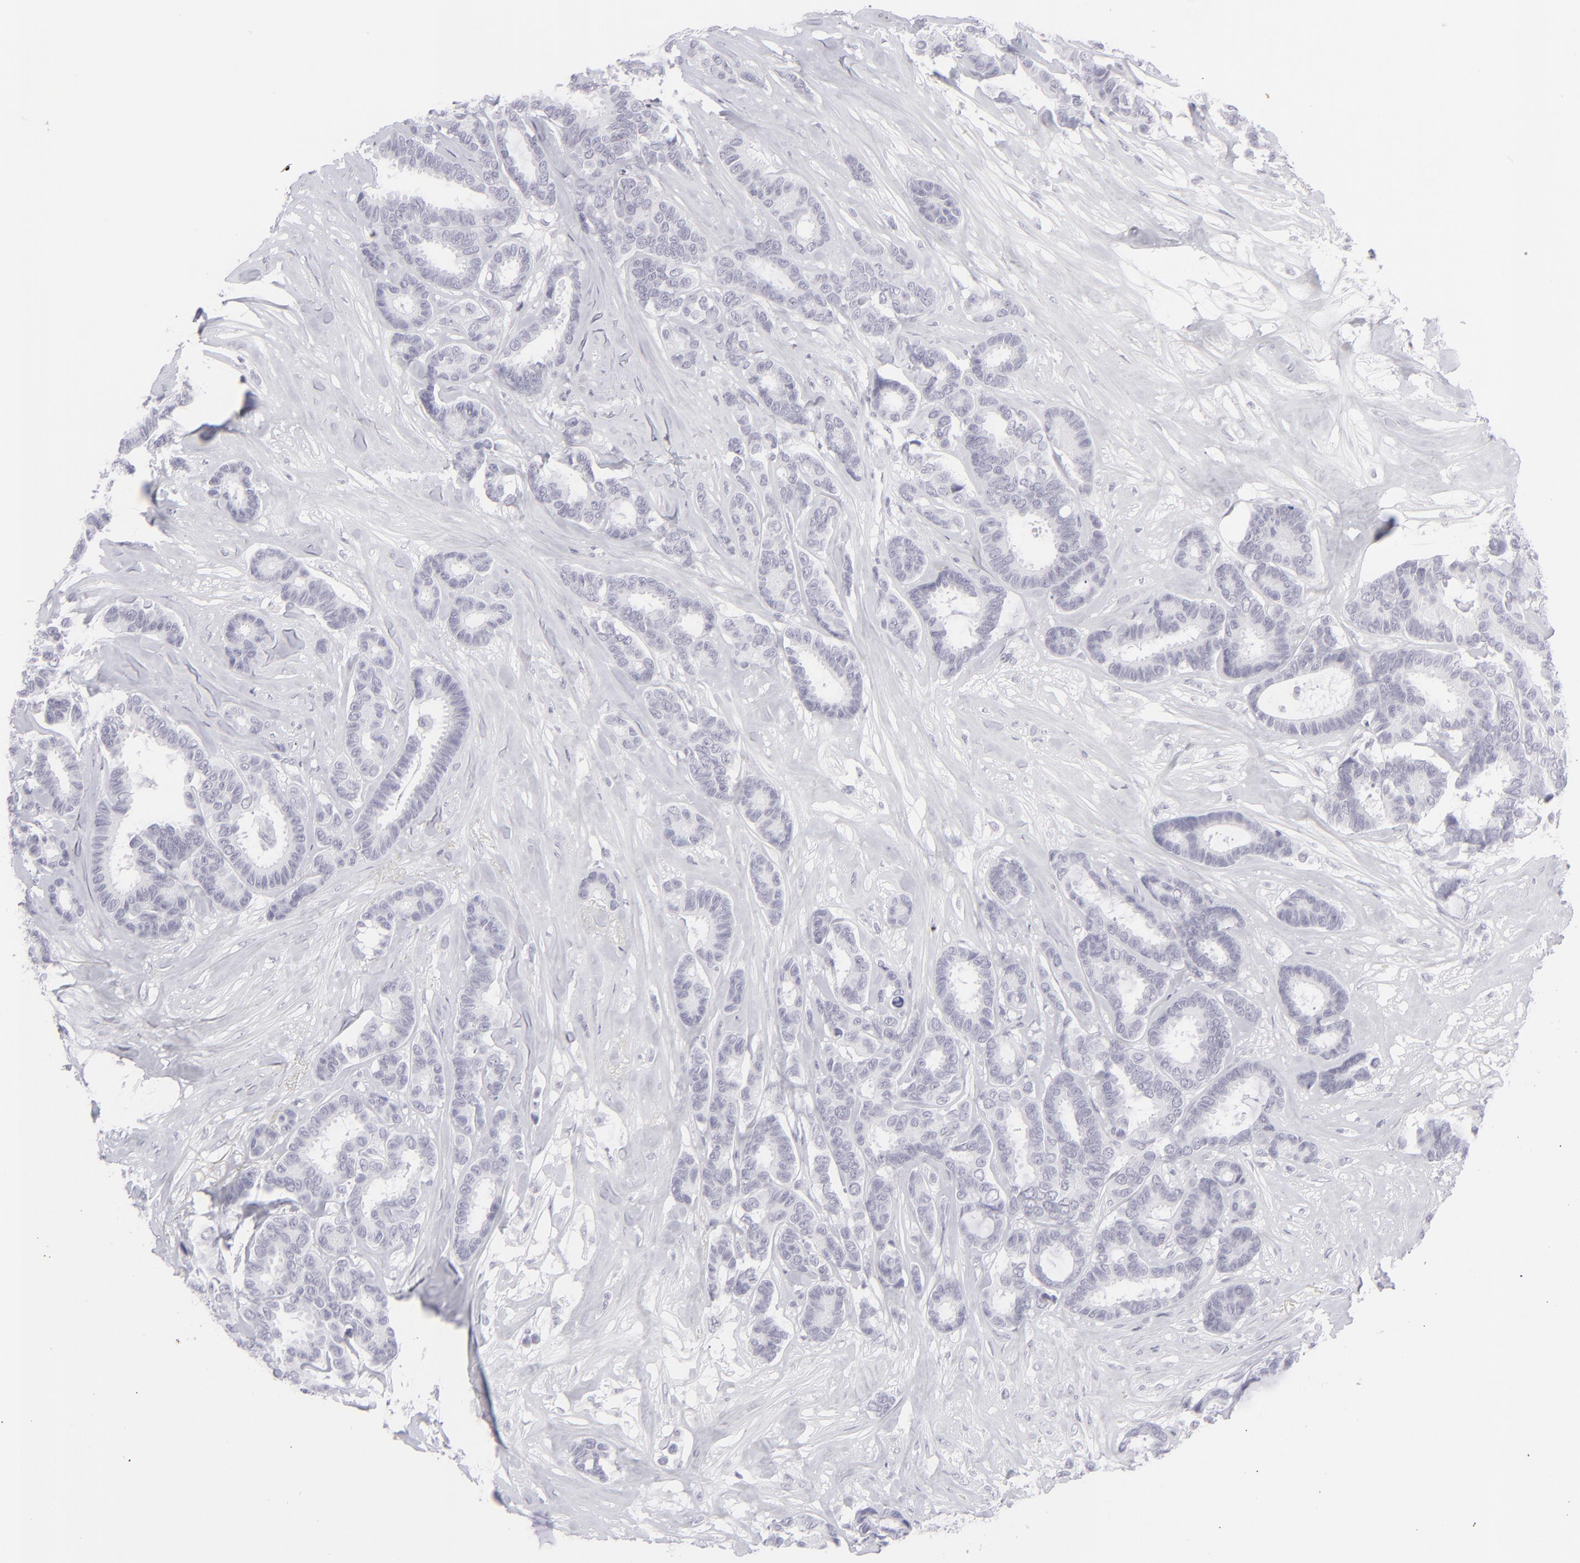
{"staining": {"intensity": "negative", "quantity": "none", "location": "none"}, "tissue": "breast cancer", "cell_type": "Tumor cells", "image_type": "cancer", "snomed": [{"axis": "morphology", "description": "Duct carcinoma"}, {"axis": "topography", "description": "Breast"}], "caption": "Histopathology image shows no significant protein expression in tumor cells of breast cancer.", "gene": "CD7", "patient": {"sex": "female", "age": 87}}